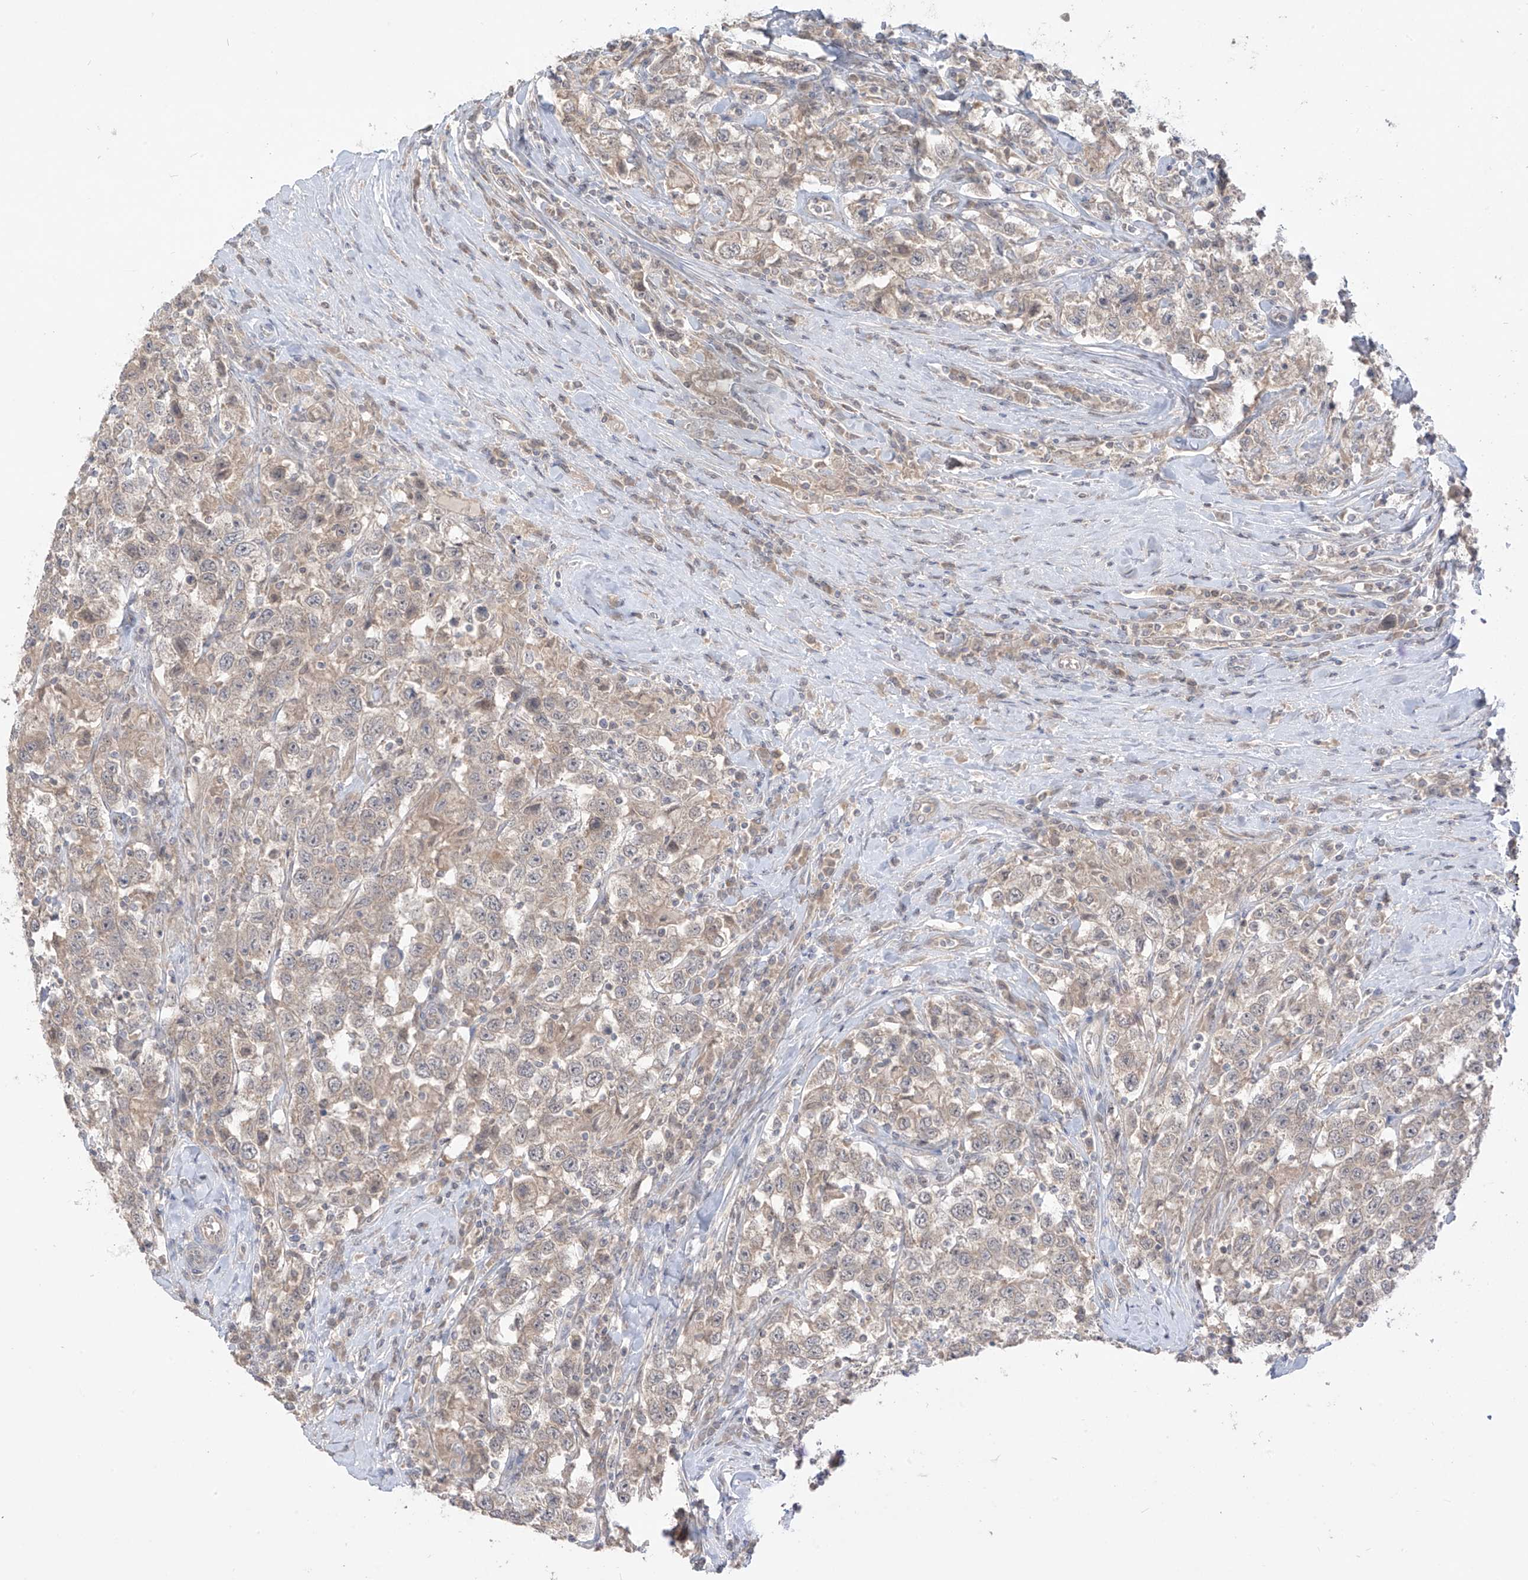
{"staining": {"intensity": "weak", "quantity": "25%-75%", "location": "cytoplasmic/membranous"}, "tissue": "testis cancer", "cell_type": "Tumor cells", "image_type": "cancer", "snomed": [{"axis": "morphology", "description": "Seminoma, NOS"}, {"axis": "topography", "description": "Testis"}], "caption": "High-power microscopy captured an immunohistochemistry (IHC) image of testis cancer (seminoma), revealing weak cytoplasmic/membranous expression in approximately 25%-75% of tumor cells.", "gene": "ANGEL2", "patient": {"sex": "male", "age": 41}}